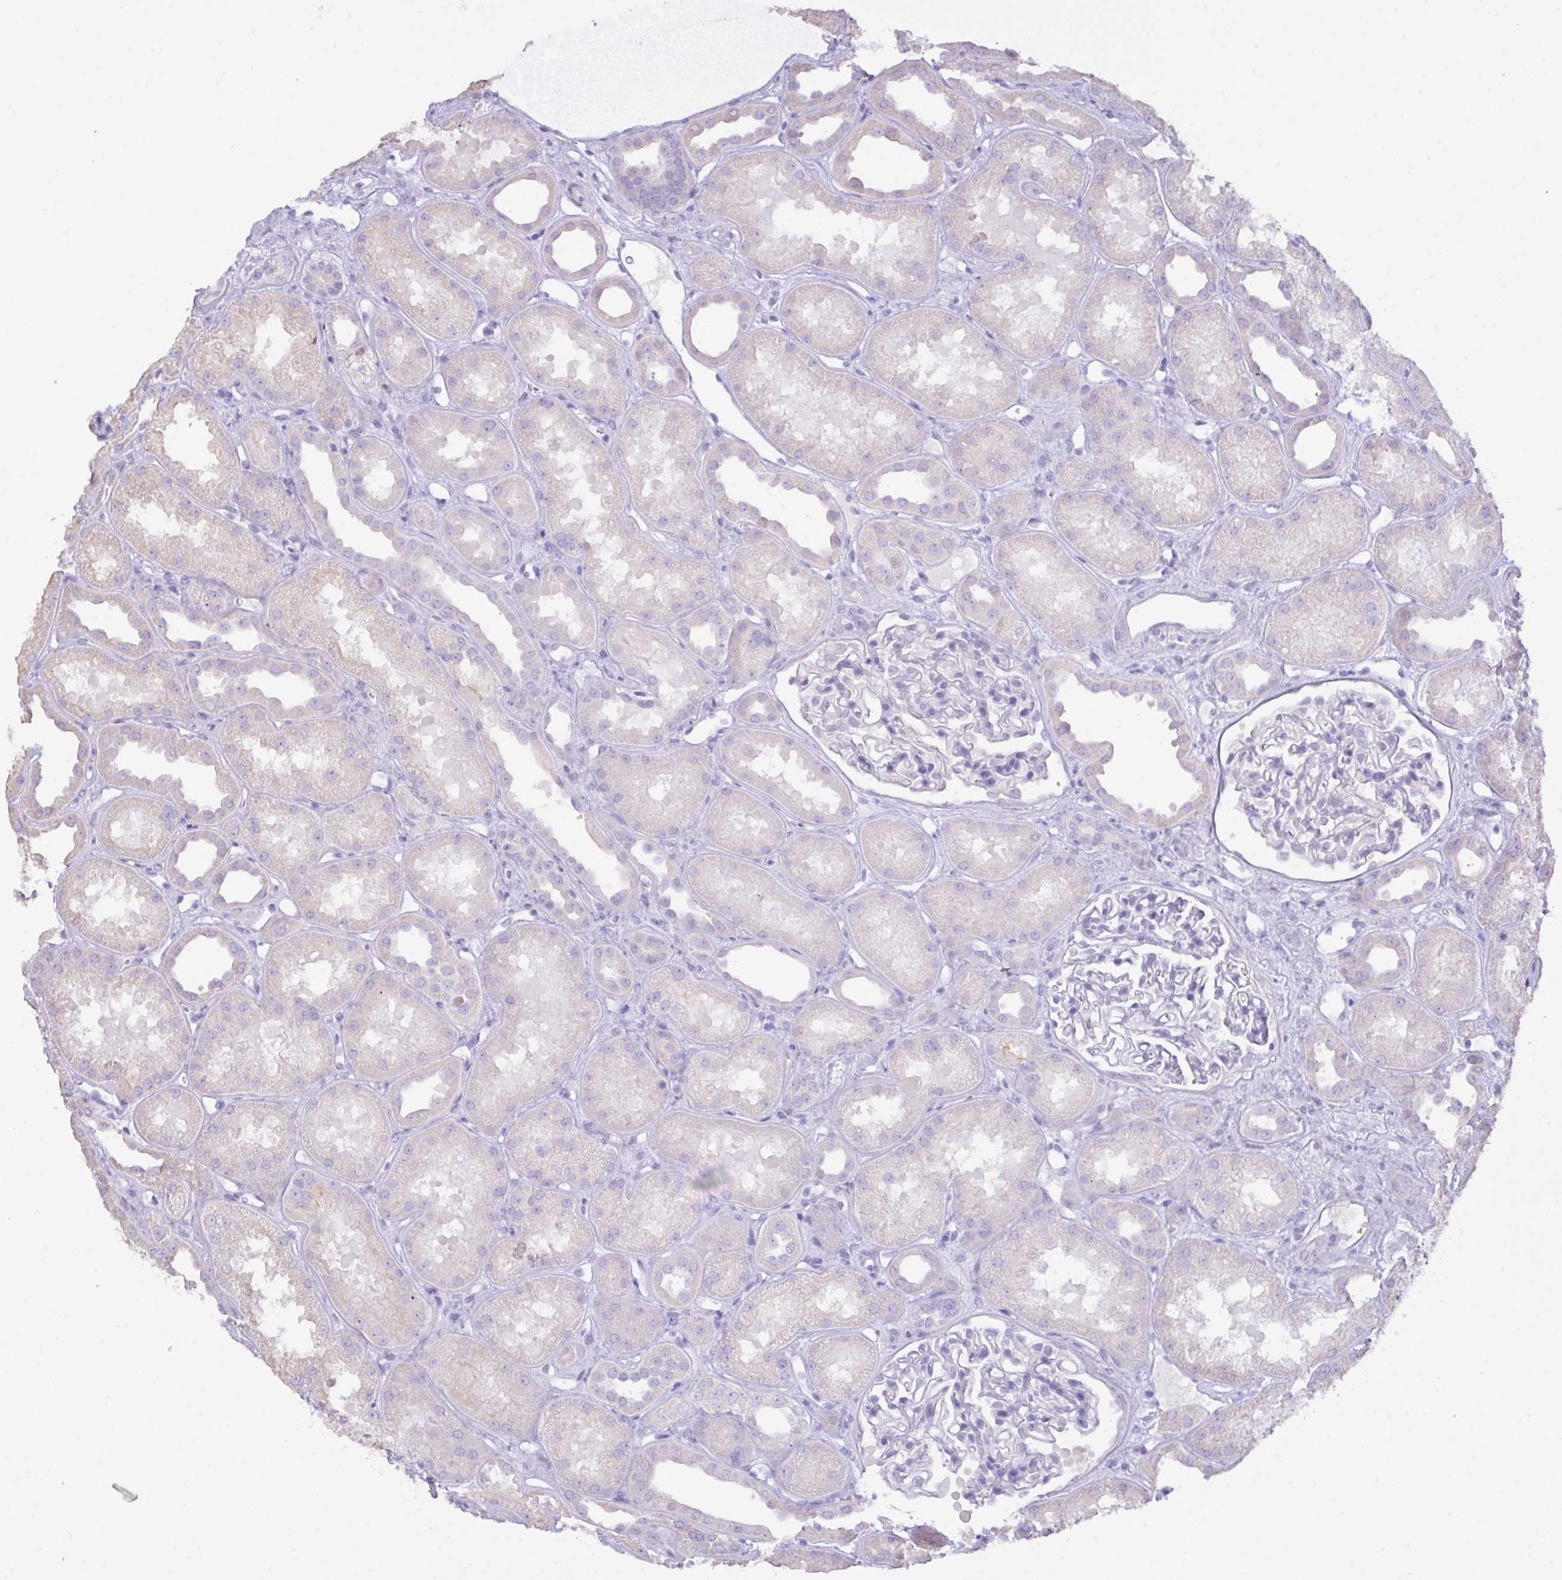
{"staining": {"intensity": "negative", "quantity": "none", "location": "none"}, "tissue": "kidney", "cell_type": "Cells in glomeruli", "image_type": "normal", "snomed": [{"axis": "morphology", "description": "Normal tissue, NOS"}, {"axis": "topography", "description": "Kidney"}], "caption": "High magnification brightfield microscopy of benign kidney stained with DAB (3,3'-diaminobenzidine) (brown) and counterstained with hematoxylin (blue): cells in glomeruli show no significant positivity. (Brightfield microscopy of DAB immunohistochemistry (IHC) at high magnification).", "gene": "CST11", "patient": {"sex": "male", "age": 61}}